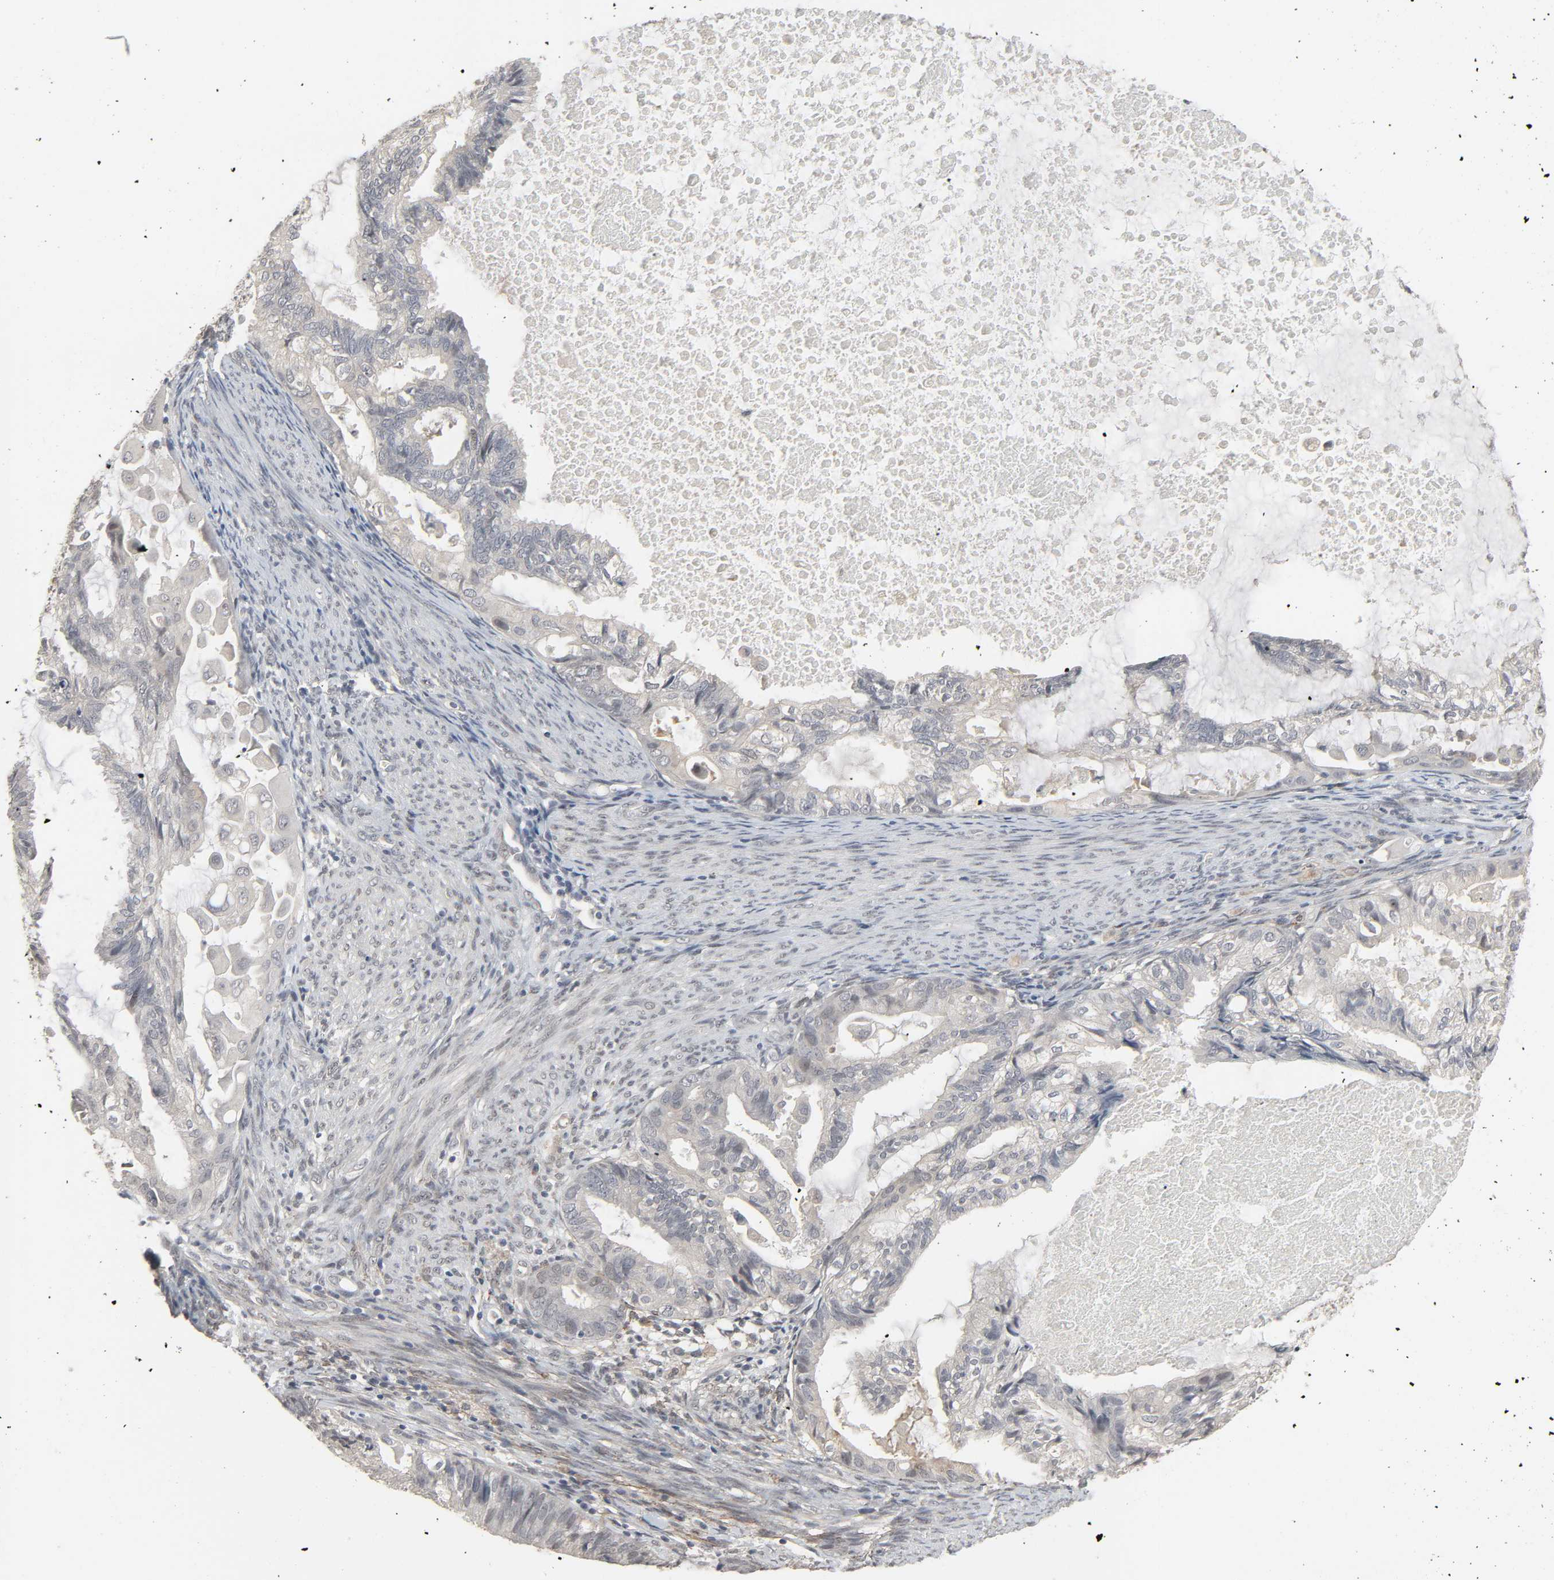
{"staining": {"intensity": "negative", "quantity": "none", "location": "none"}, "tissue": "cervical cancer", "cell_type": "Tumor cells", "image_type": "cancer", "snomed": [{"axis": "morphology", "description": "Normal tissue, NOS"}, {"axis": "morphology", "description": "Adenocarcinoma, NOS"}, {"axis": "topography", "description": "Cervix"}, {"axis": "topography", "description": "Endometrium"}], "caption": "Cervical cancer was stained to show a protein in brown. There is no significant staining in tumor cells.", "gene": "ZNF222", "patient": {"sex": "female", "age": 86}}